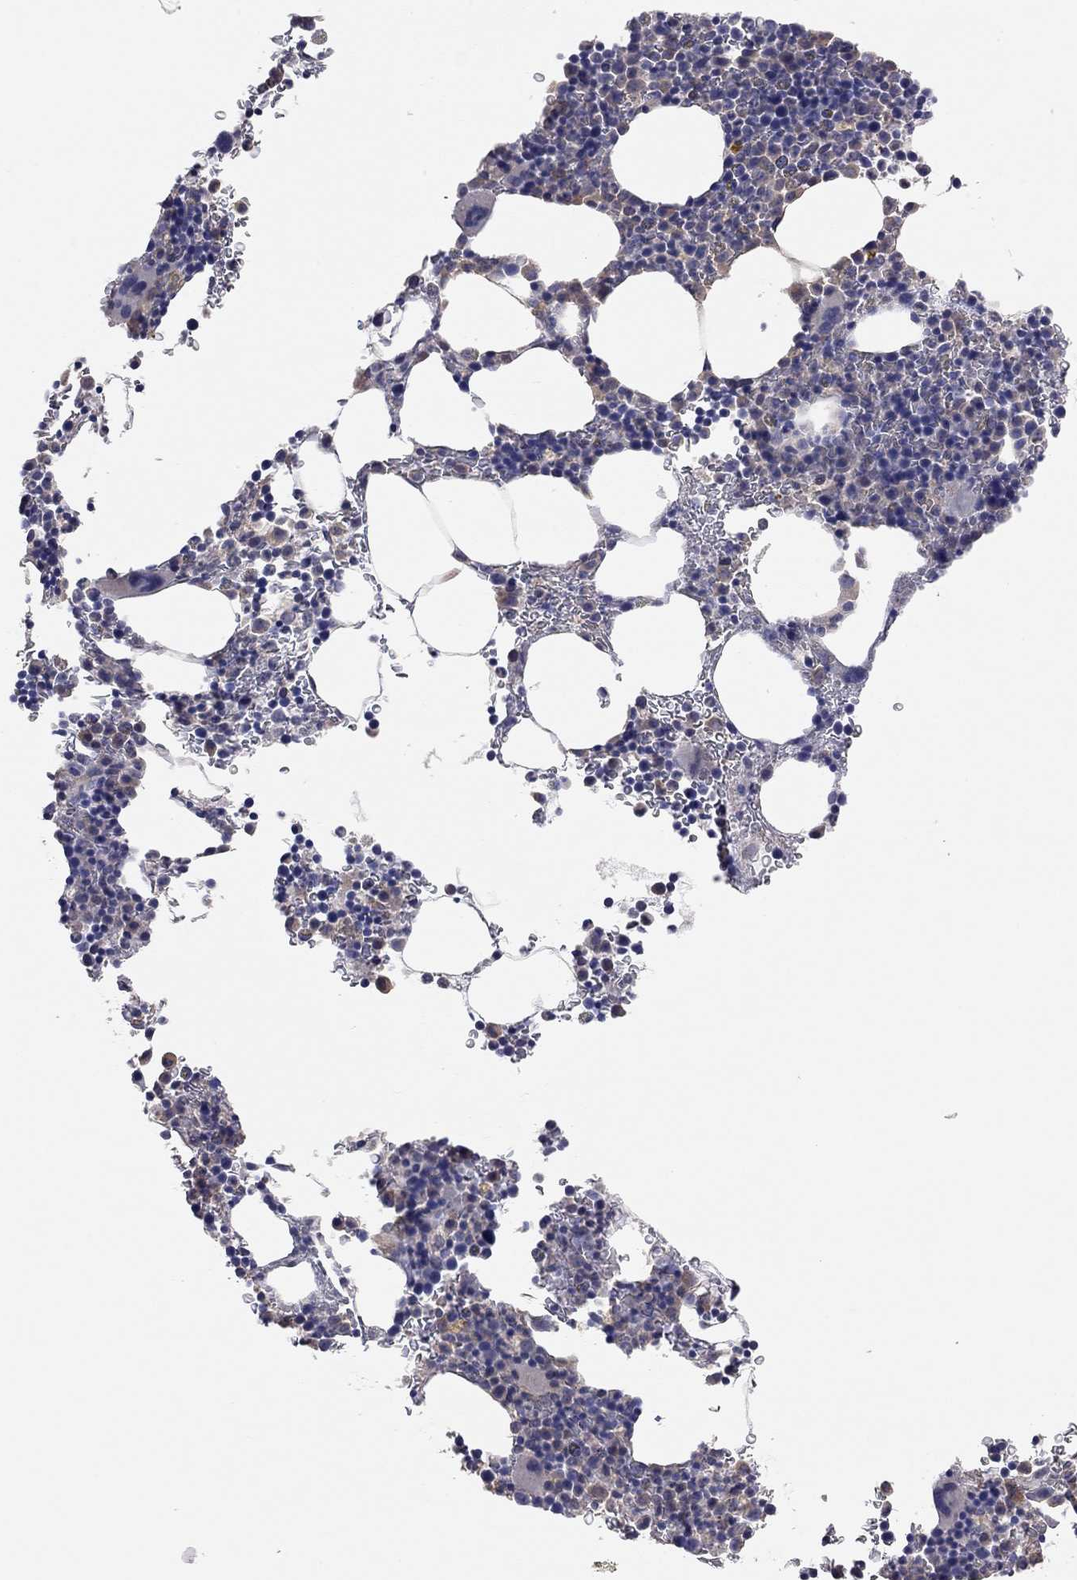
{"staining": {"intensity": "moderate", "quantity": "<25%", "location": "cytoplasmic/membranous"}, "tissue": "bone marrow", "cell_type": "Hematopoietic cells", "image_type": "normal", "snomed": [{"axis": "morphology", "description": "Normal tissue, NOS"}, {"axis": "topography", "description": "Bone marrow"}], "caption": "An immunohistochemistry (IHC) image of unremarkable tissue is shown. Protein staining in brown labels moderate cytoplasmic/membranous positivity in bone marrow within hematopoietic cells. (IHC, brightfield microscopy, high magnification).", "gene": "KCNB1", "patient": {"sex": "male", "age": 77}}